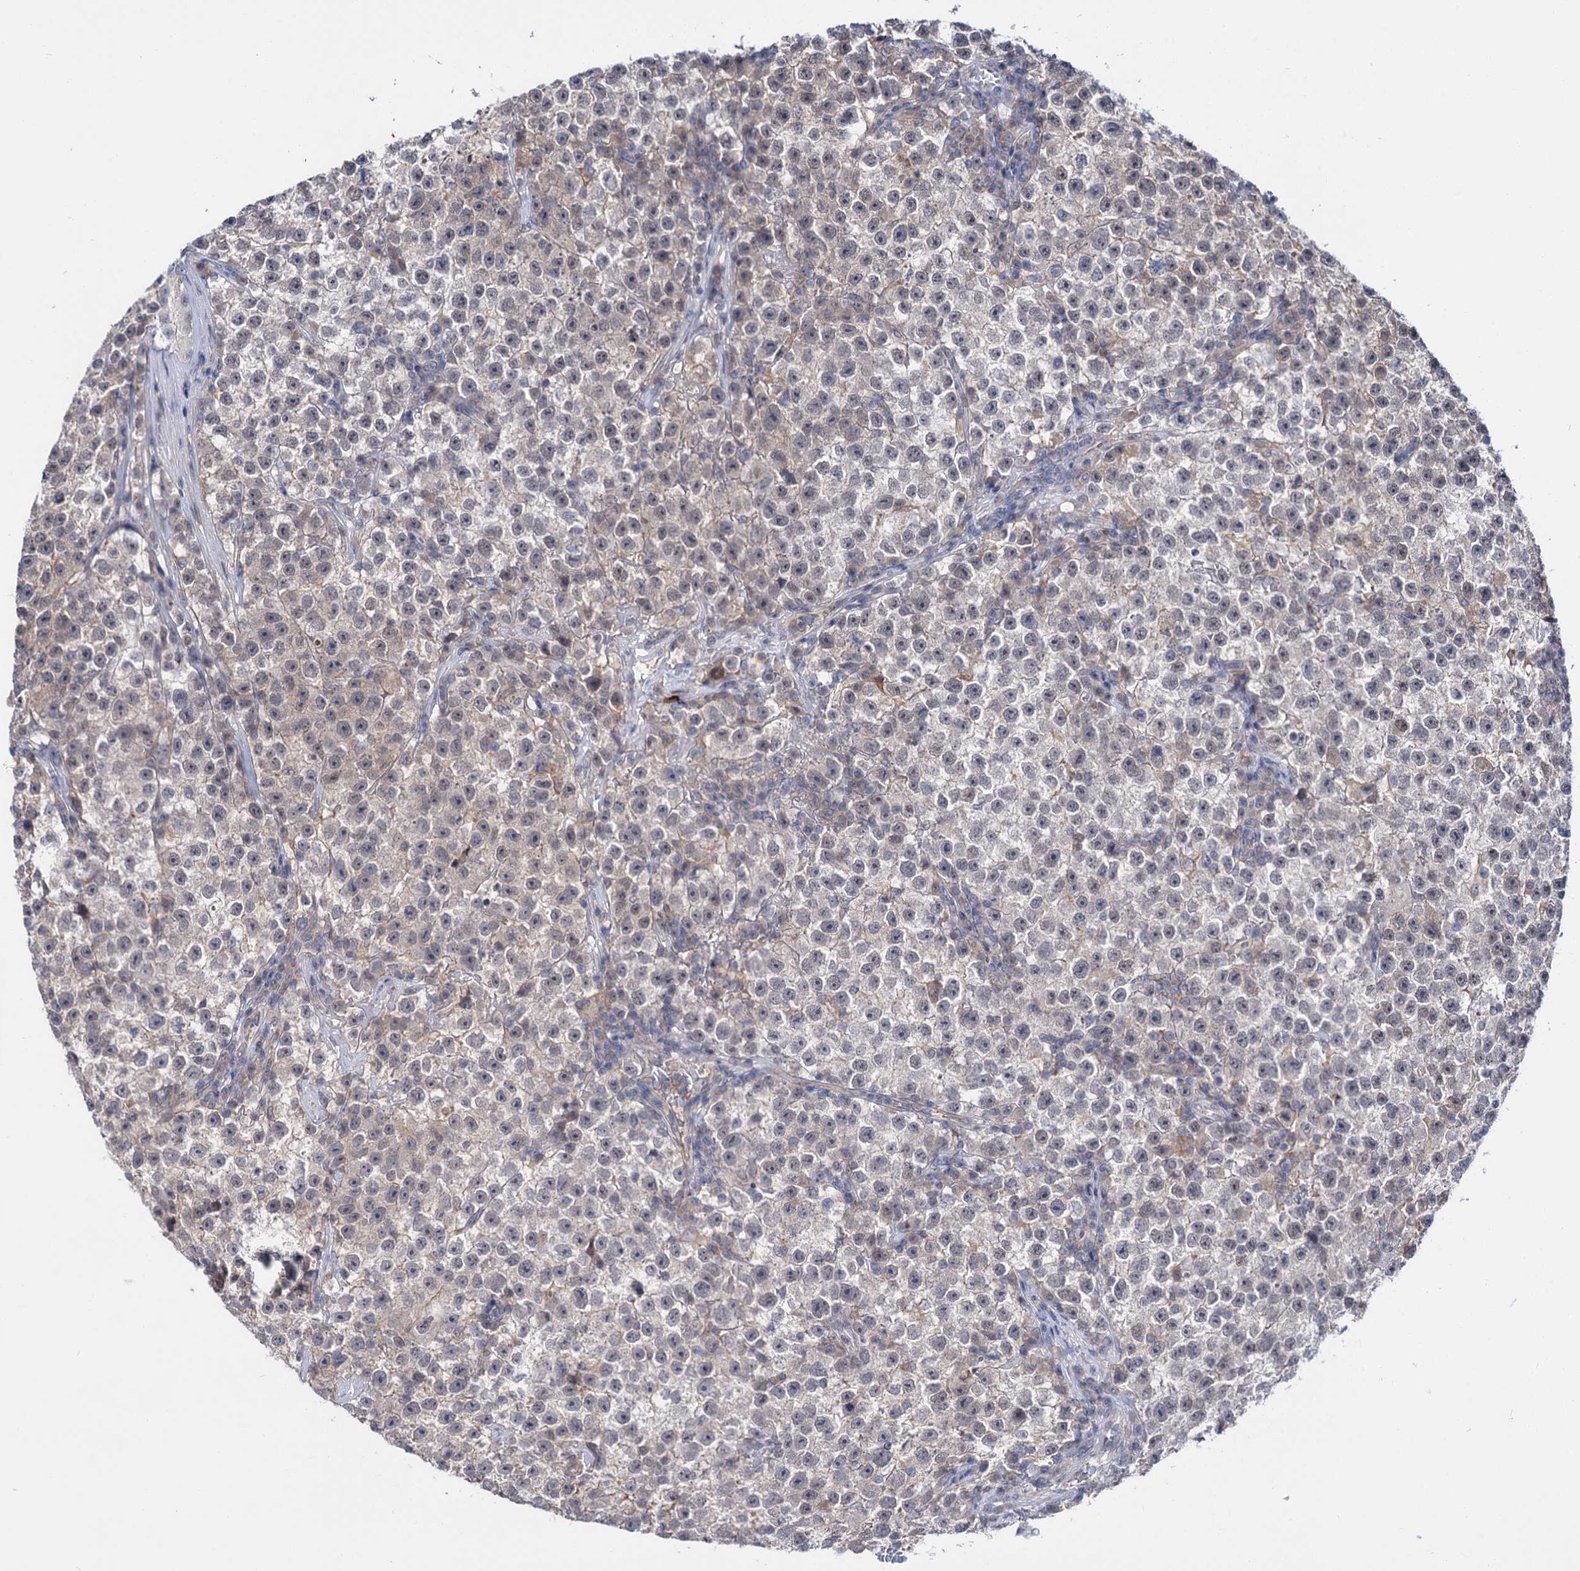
{"staining": {"intensity": "negative", "quantity": "none", "location": "none"}, "tissue": "testis cancer", "cell_type": "Tumor cells", "image_type": "cancer", "snomed": [{"axis": "morphology", "description": "Seminoma, NOS"}, {"axis": "topography", "description": "Testis"}], "caption": "Protein analysis of seminoma (testis) displays no significant positivity in tumor cells.", "gene": "NEK10", "patient": {"sex": "male", "age": 22}}